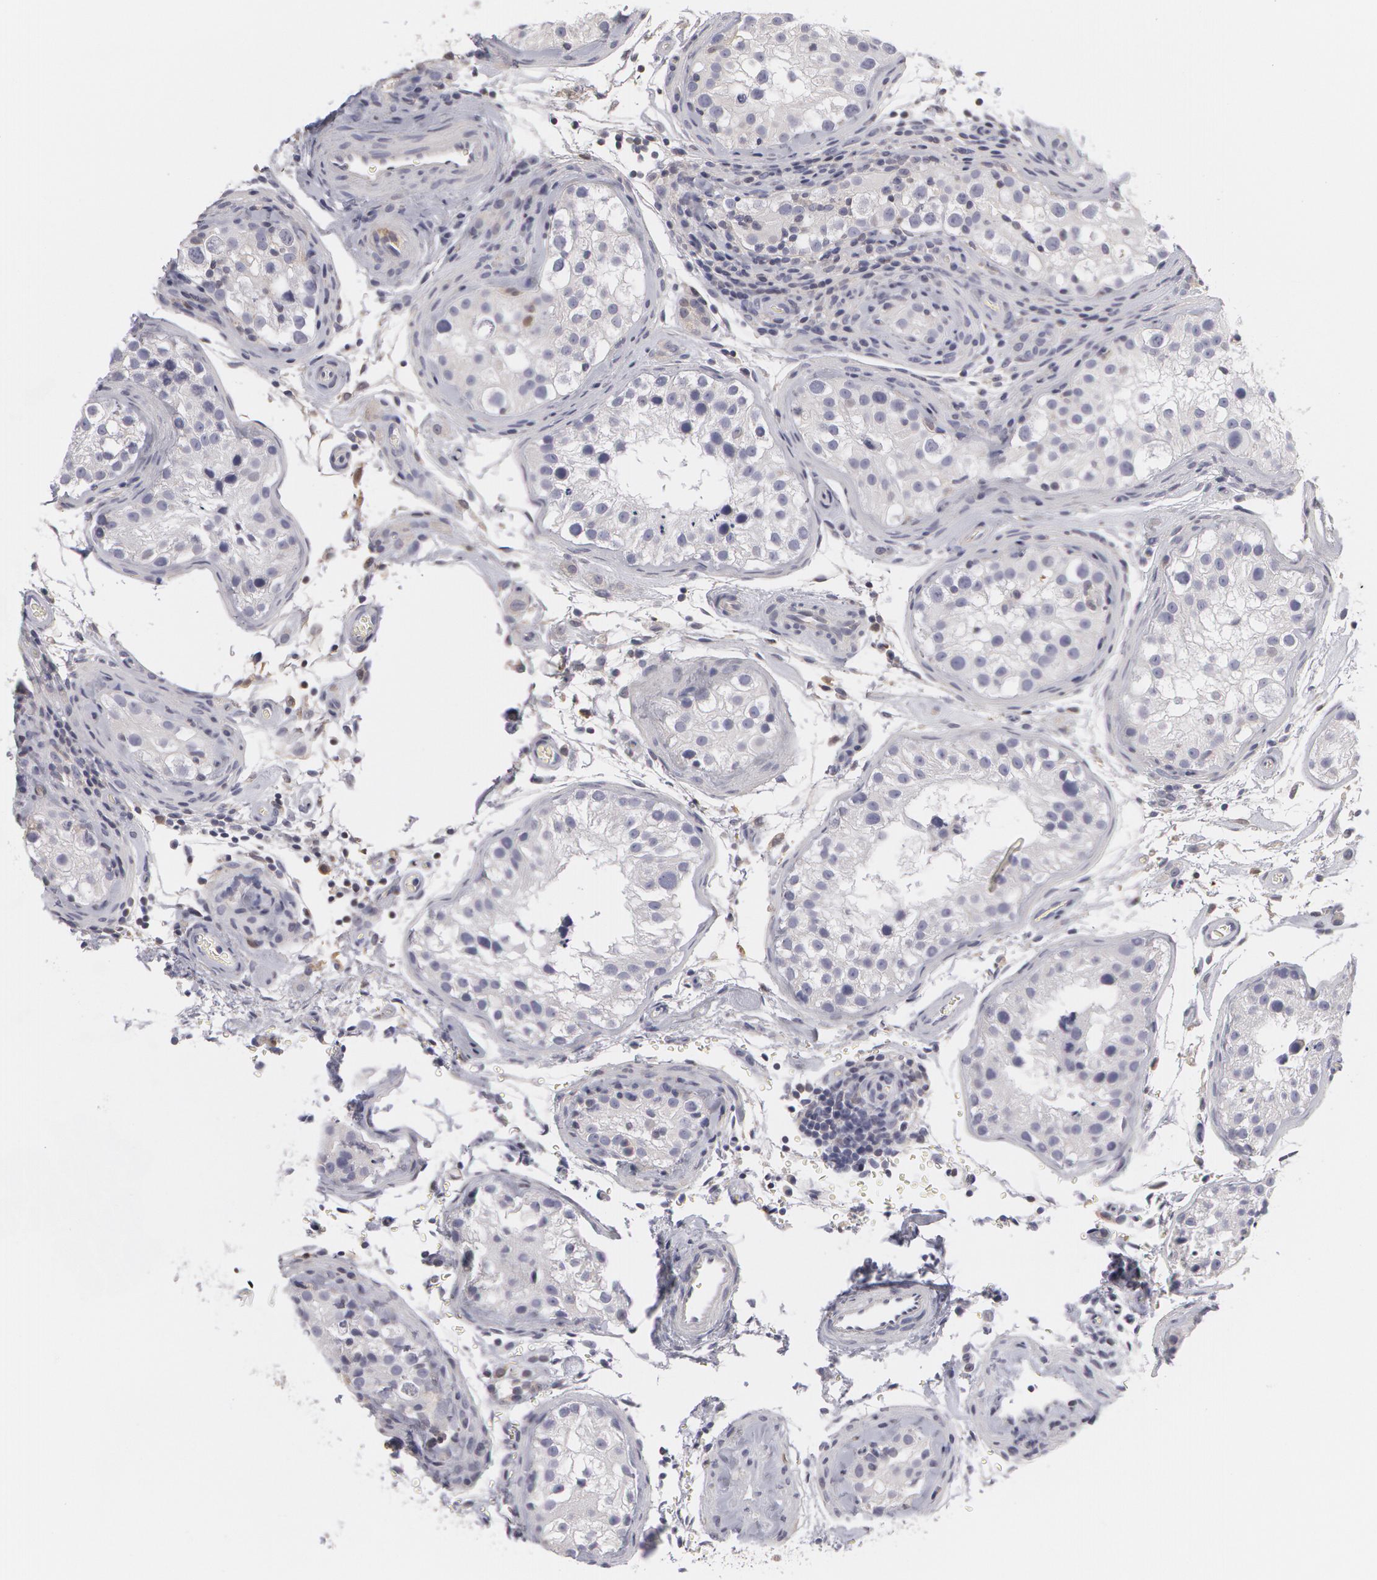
{"staining": {"intensity": "weak", "quantity": "<25%", "location": "cytoplasmic/membranous"}, "tissue": "testis", "cell_type": "Cells in seminiferous ducts", "image_type": "normal", "snomed": [{"axis": "morphology", "description": "Normal tissue, NOS"}, {"axis": "topography", "description": "Testis"}], "caption": "This is an IHC photomicrograph of unremarkable testis. There is no positivity in cells in seminiferous ducts.", "gene": "CAT", "patient": {"sex": "male", "age": 24}}